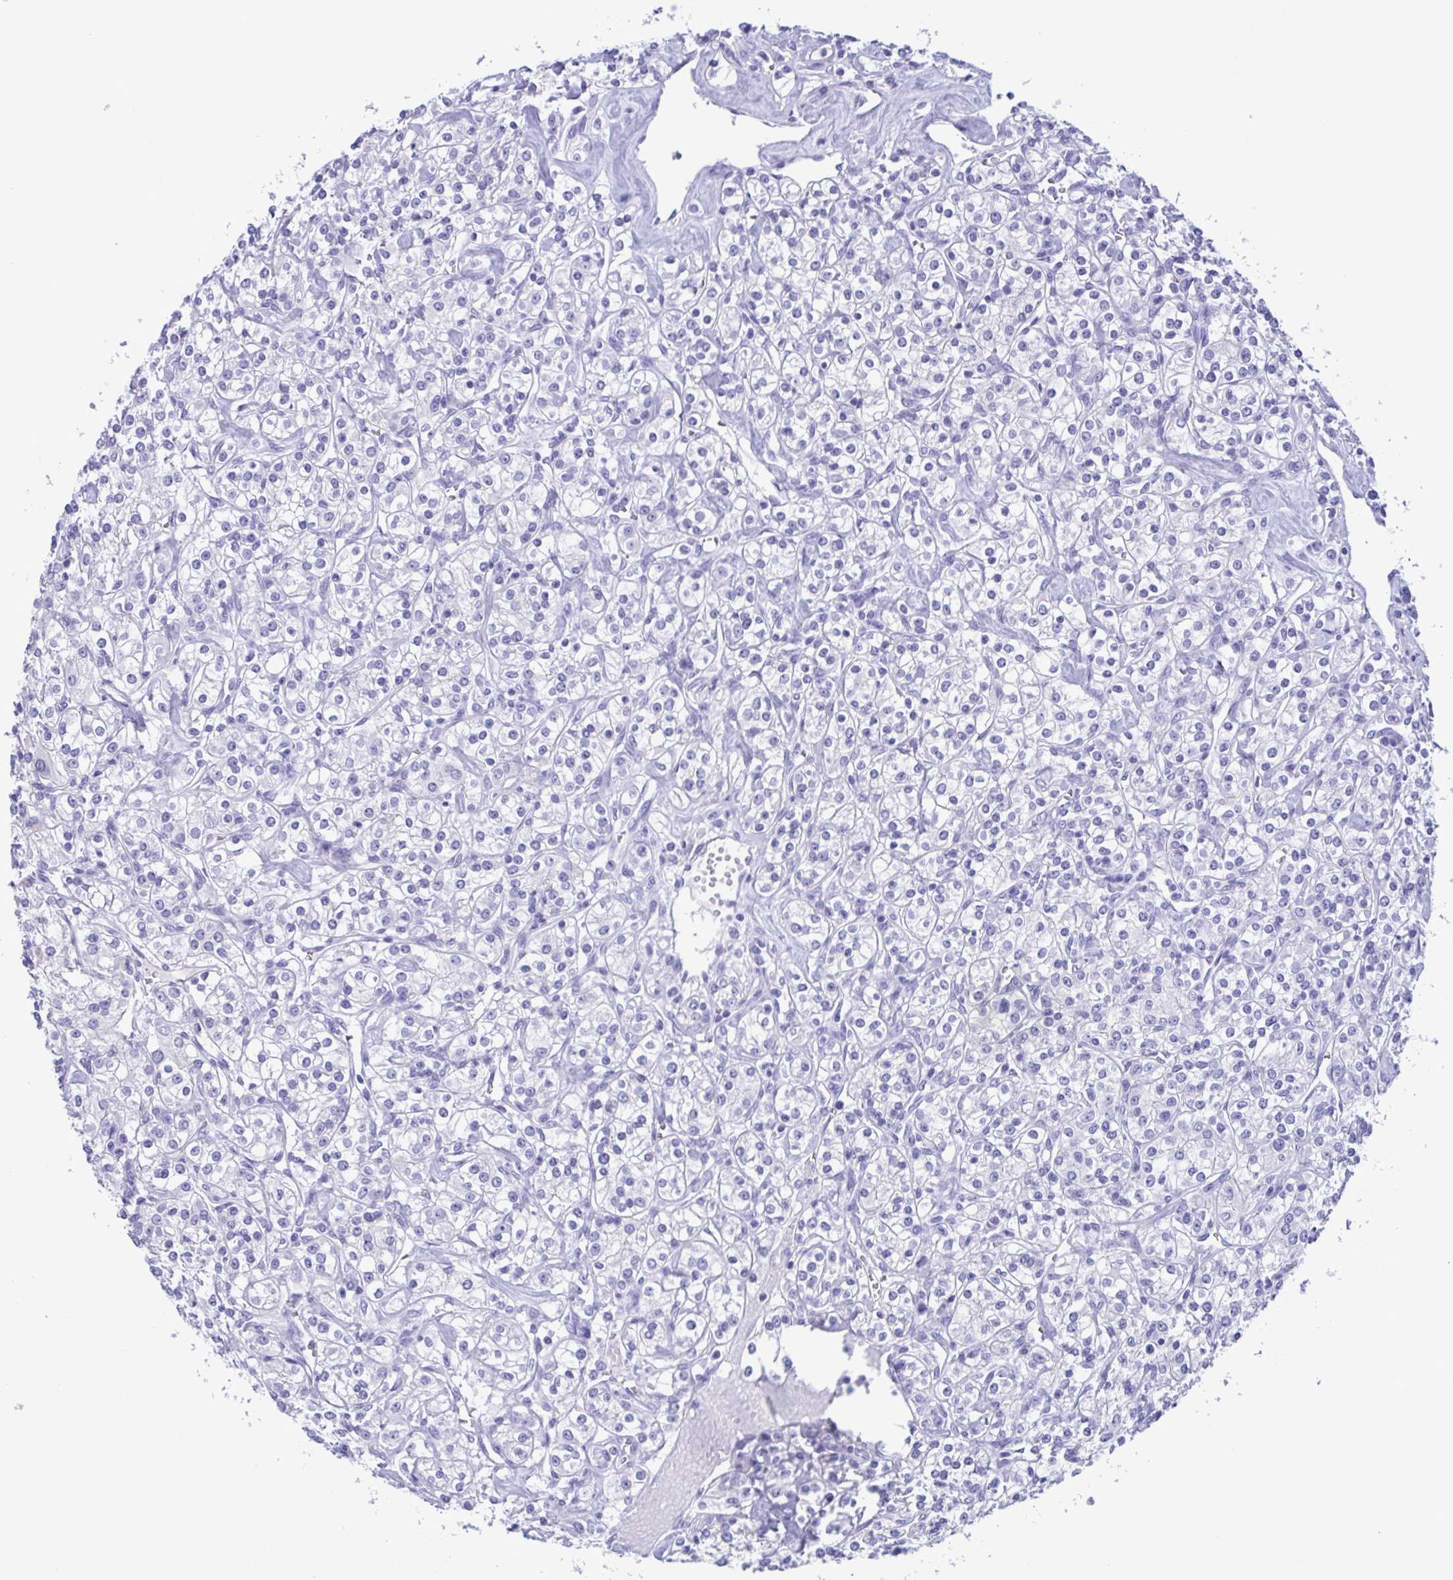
{"staining": {"intensity": "negative", "quantity": "none", "location": "none"}, "tissue": "renal cancer", "cell_type": "Tumor cells", "image_type": "cancer", "snomed": [{"axis": "morphology", "description": "Adenocarcinoma, NOS"}, {"axis": "topography", "description": "Kidney"}], "caption": "This is a image of immunohistochemistry staining of renal cancer (adenocarcinoma), which shows no positivity in tumor cells. The staining was performed using DAB to visualize the protein expression in brown, while the nuclei were stained in blue with hematoxylin (Magnification: 20x).", "gene": "TSPY2", "patient": {"sex": "male", "age": 77}}